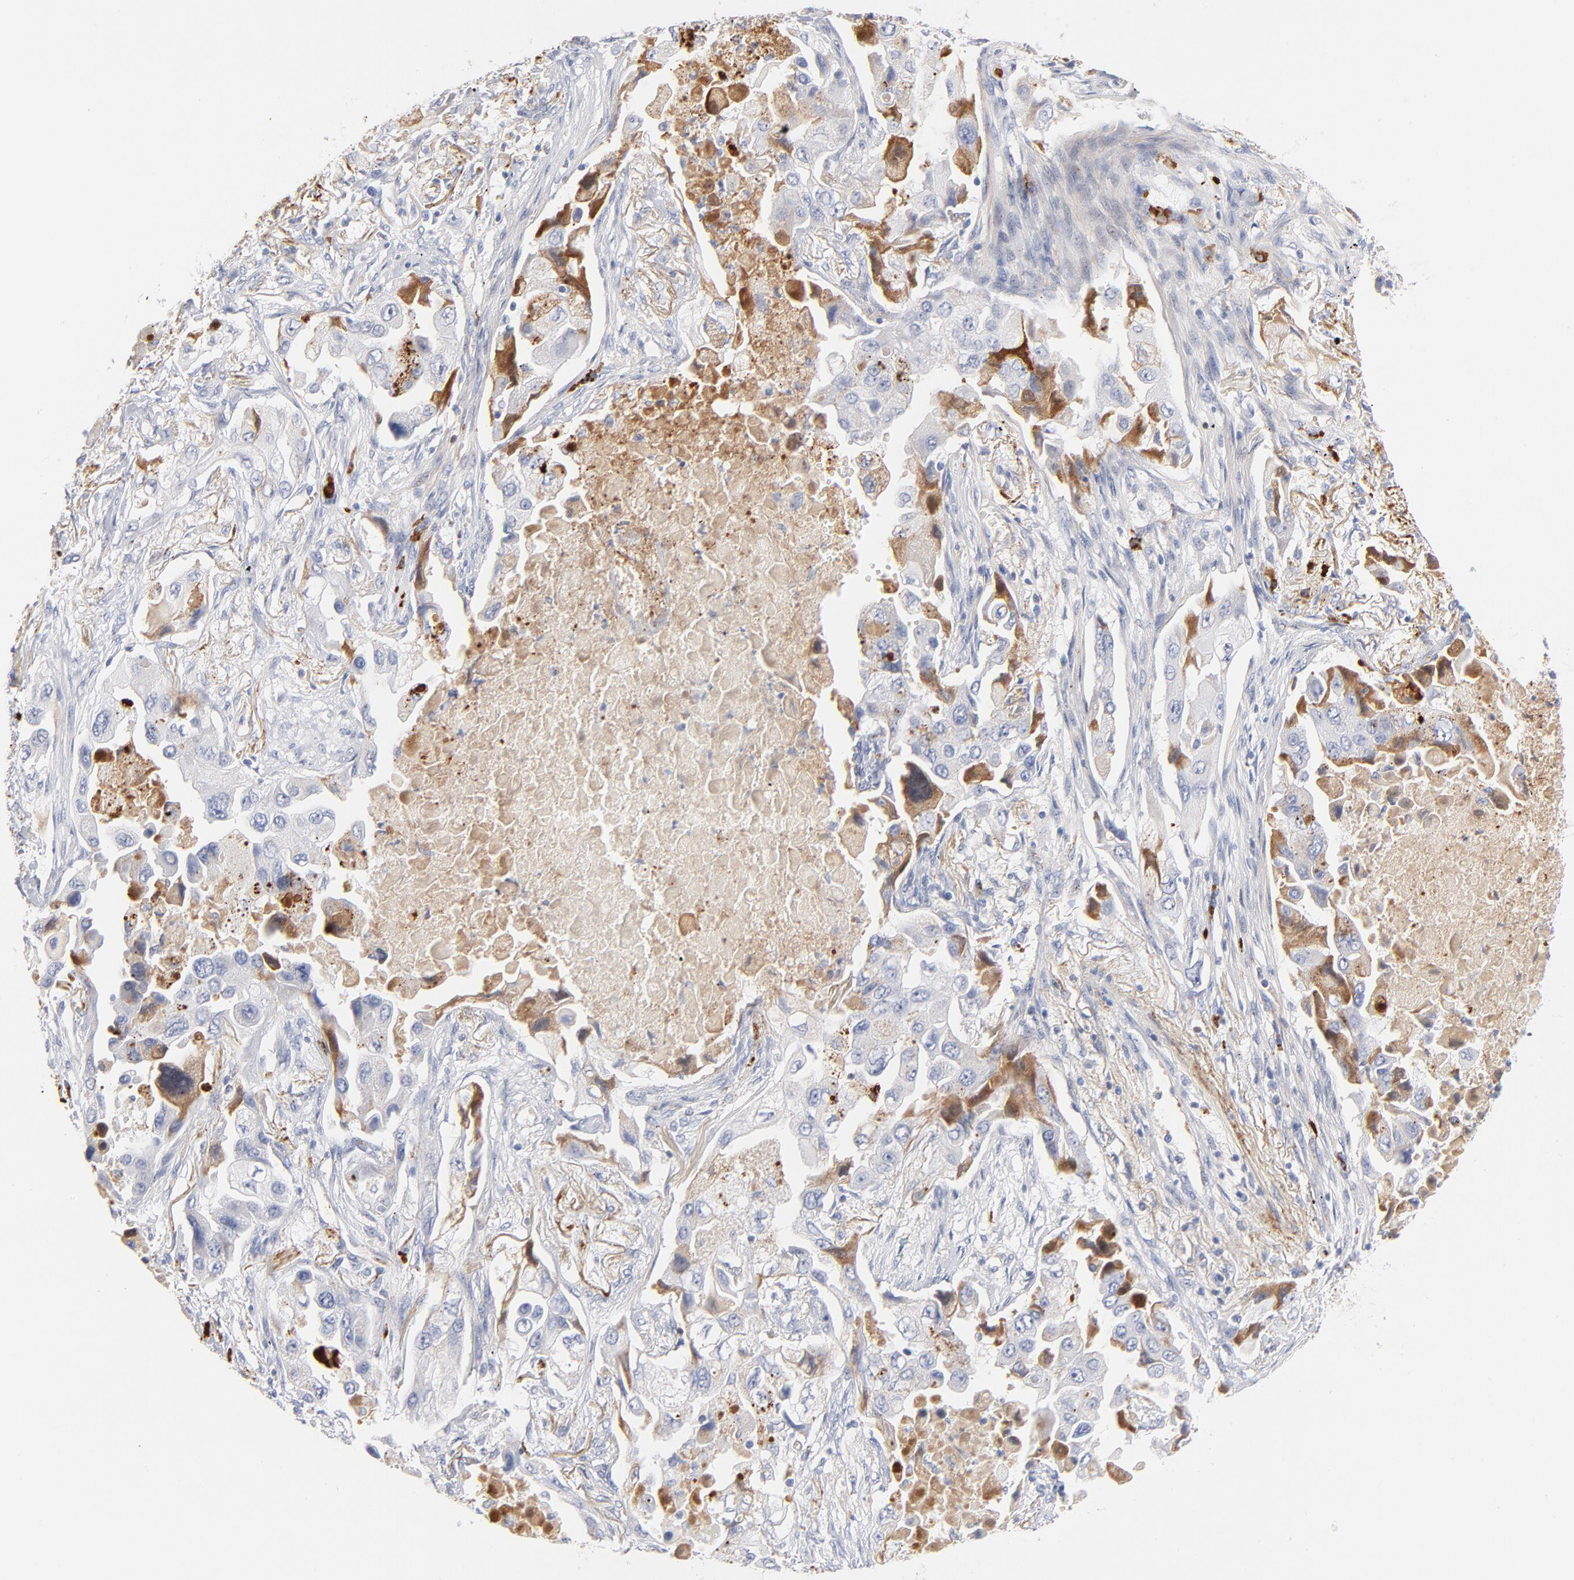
{"staining": {"intensity": "weak", "quantity": "<25%", "location": "cytoplasmic/membranous"}, "tissue": "lung cancer", "cell_type": "Tumor cells", "image_type": "cancer", "snomed": [{"axis": "morphology", "description": "Adenocarcinoma, NOS"}, {"axis": "topography", "description": "Lung"}], "caption": "Histopathology image shows no significant protein positivity in tumor cells of lung cancer.", "gene": "PLAT", "patient": {"sex": "female", "age": 65}}